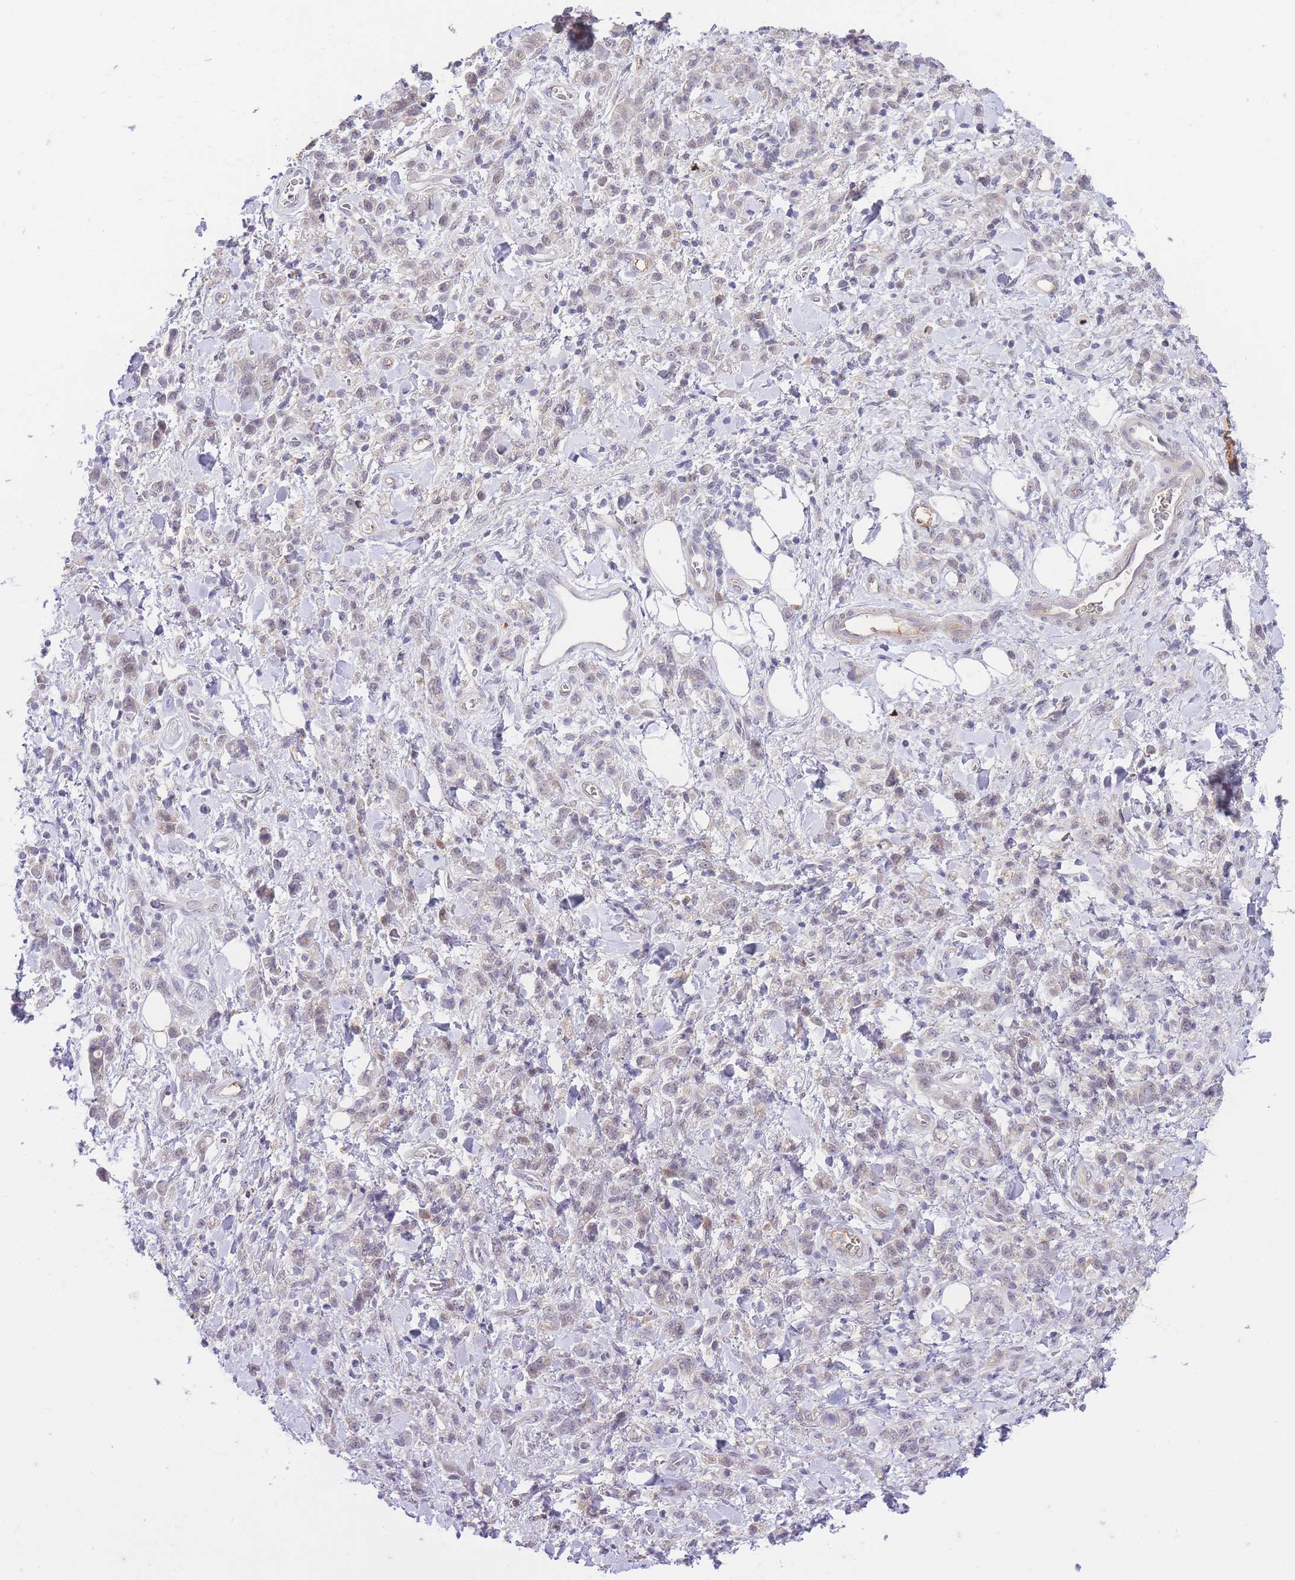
{"staining": {"intensity": "negative", "quantity": "none", "location": "none"}, "tissue": "stomach cancer", "cell_type": "Tumor cells", "image_type": "cancer", "snomed": [{"axis": "morphology", "description": "Adenocarcinoma, NOS"}, {"axis": "topography", "description": "Stomach"}], "caption": "DAB immunohistochemical staining of stomach adenocarcinoma exhibits no significant expression in tumor cells. (DAB (3,3'-diaminobenzidine) immunohistochemistry (IHC) visualized using brightfield microscopy, high magnification).", "gene": "SLC25A33", "patient": {"sex": "male", "age": 77}}